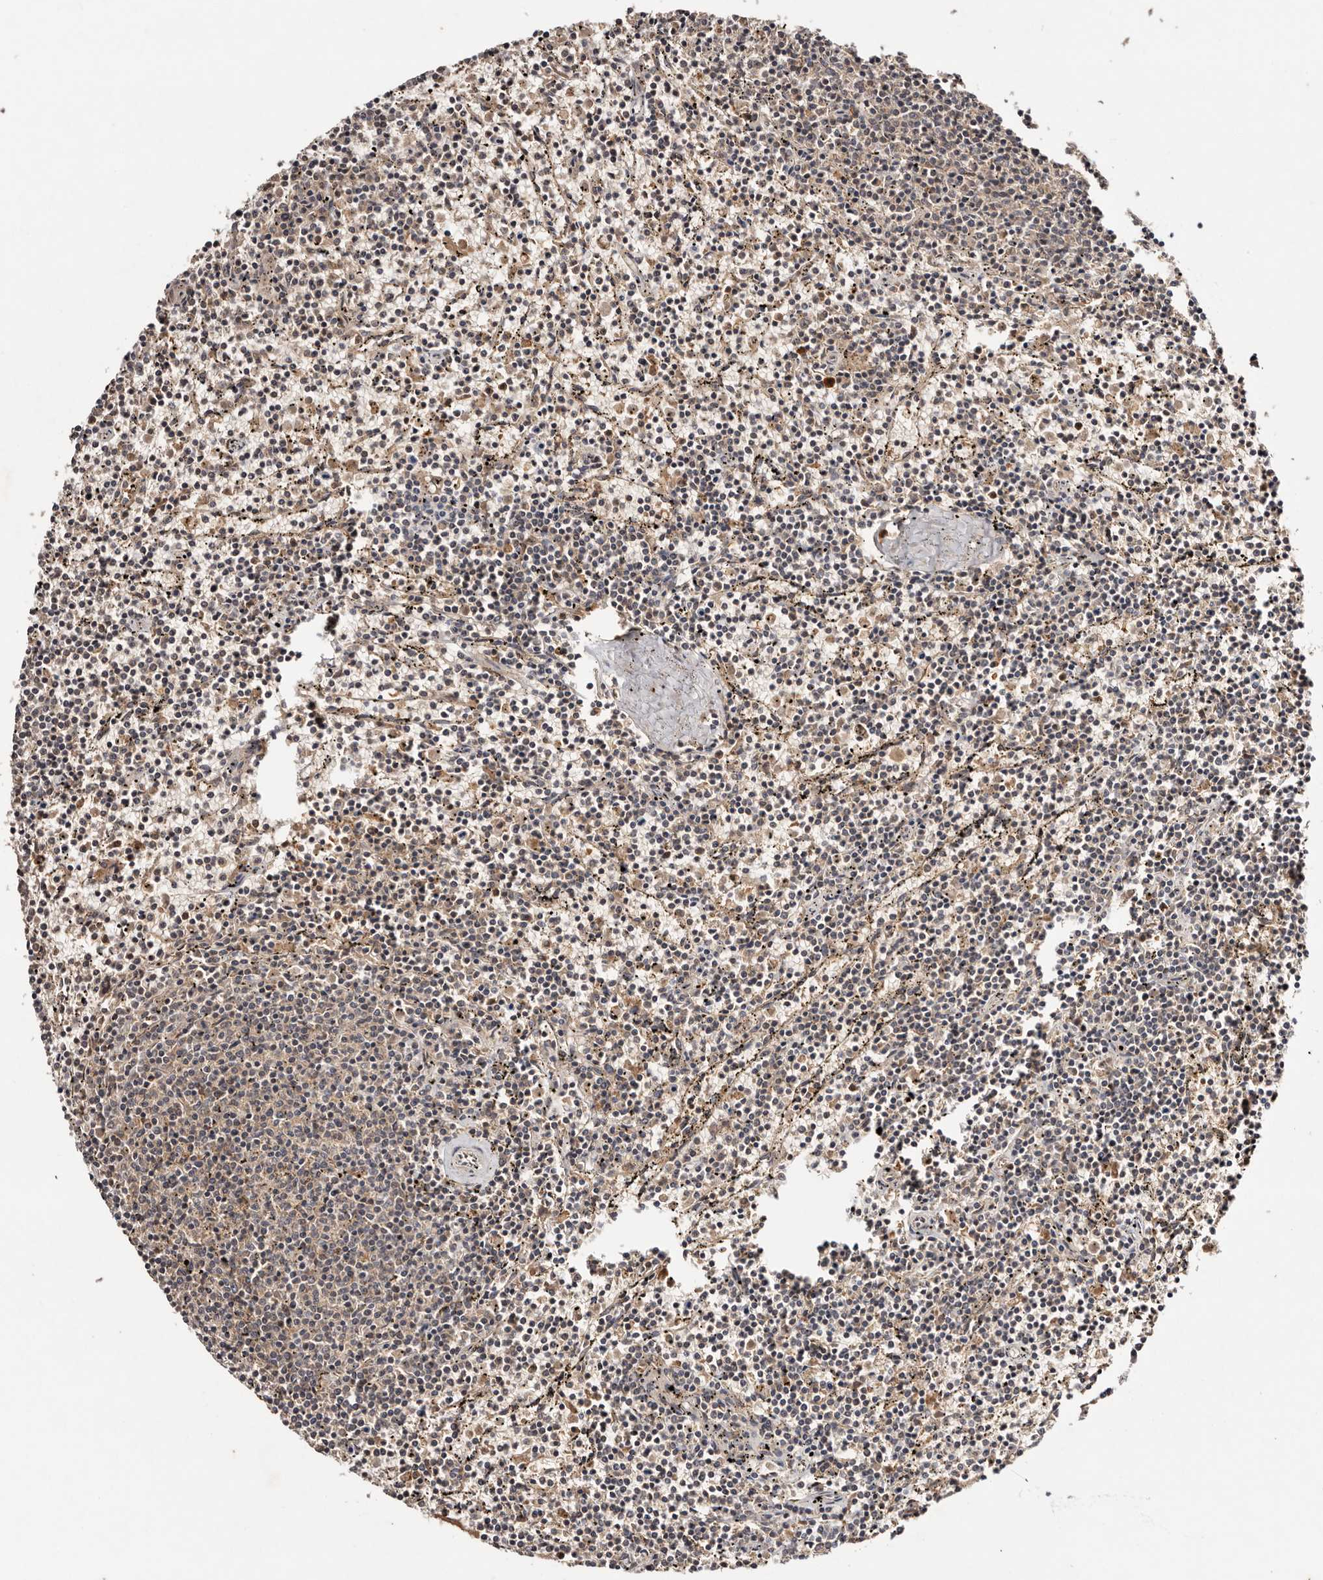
{"staining": {"intensity": "negative", "quantity": "none", "location": "none"}, "tissue": "lymphoma", "cell_type": "Tumor cells", "image_type": "cancer", "snomed": [{"axis": "morphology", "description": "Malignant lymphoma, non-Hodgkin's type, Low grade"}, {"axis": "topography", "description": "Spleen"}], "caption": "An image of human low-grade malignant lymphoma, non-Hodgkin's type is negative for staining in tumor cells.", "gene": "PKIB", "patient": {"sex": "female", "age": 50}}